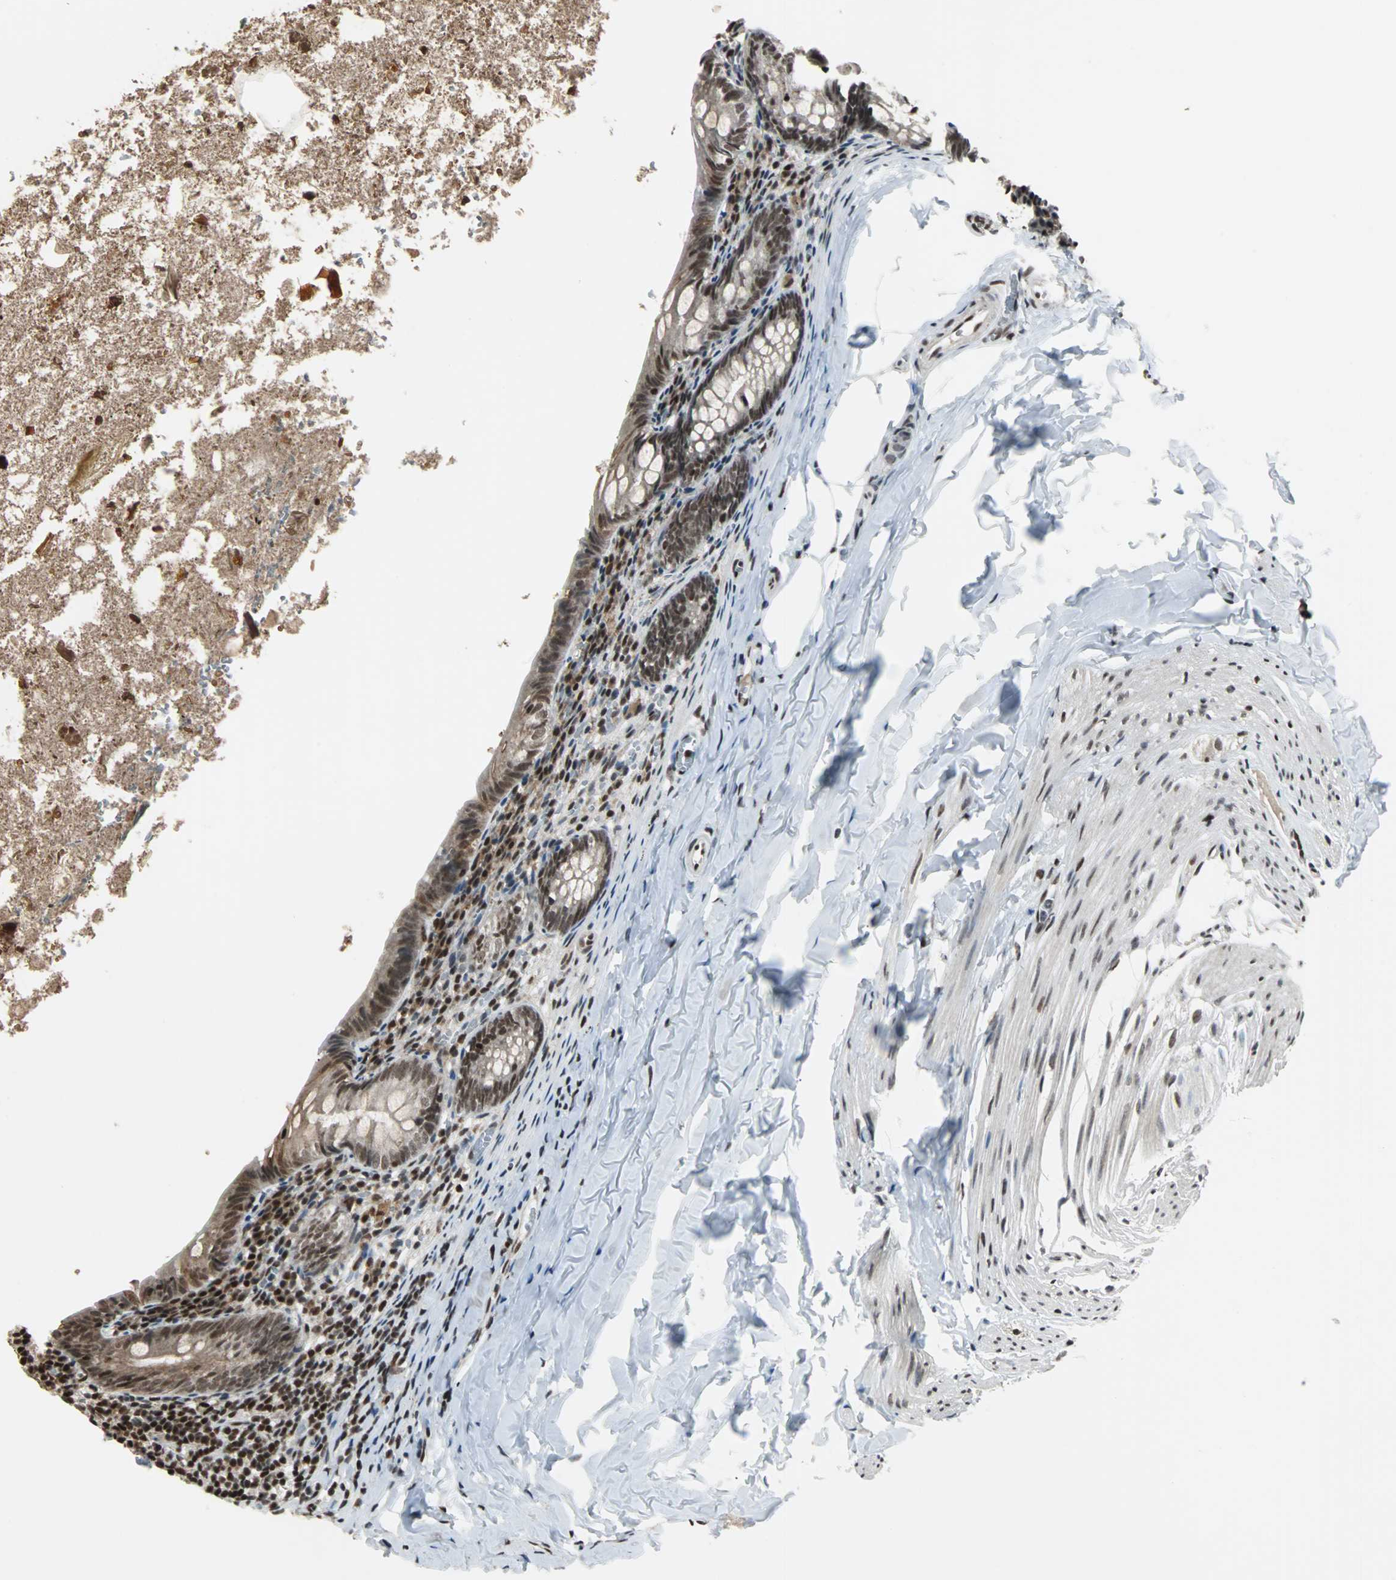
{"staining": {"intensity": "moderate", "quantity": ">75%", "location": "cytoplasmic/membranous,nuclear"}, "tissue": "appendix", "cell_type": "Glandular cells", "image_type": "normal", "snomed": [{"axis": "morphology", "description": "Normal tissue, NOS"}, {"axis": "topography", "description": "Appendix"}], "caption": "Glandular cells show medium levels of moderate cytoplasmic/membranous,nuclear positivity in about >75% of cells in benign human appendix. The staining is performed using DAB brown chromogen to label protein expression. The nuclei are counter-stained blue using hematoxylin.", "gene": "TERF2IP", "patient": {"sex": "female", "age": 10}}